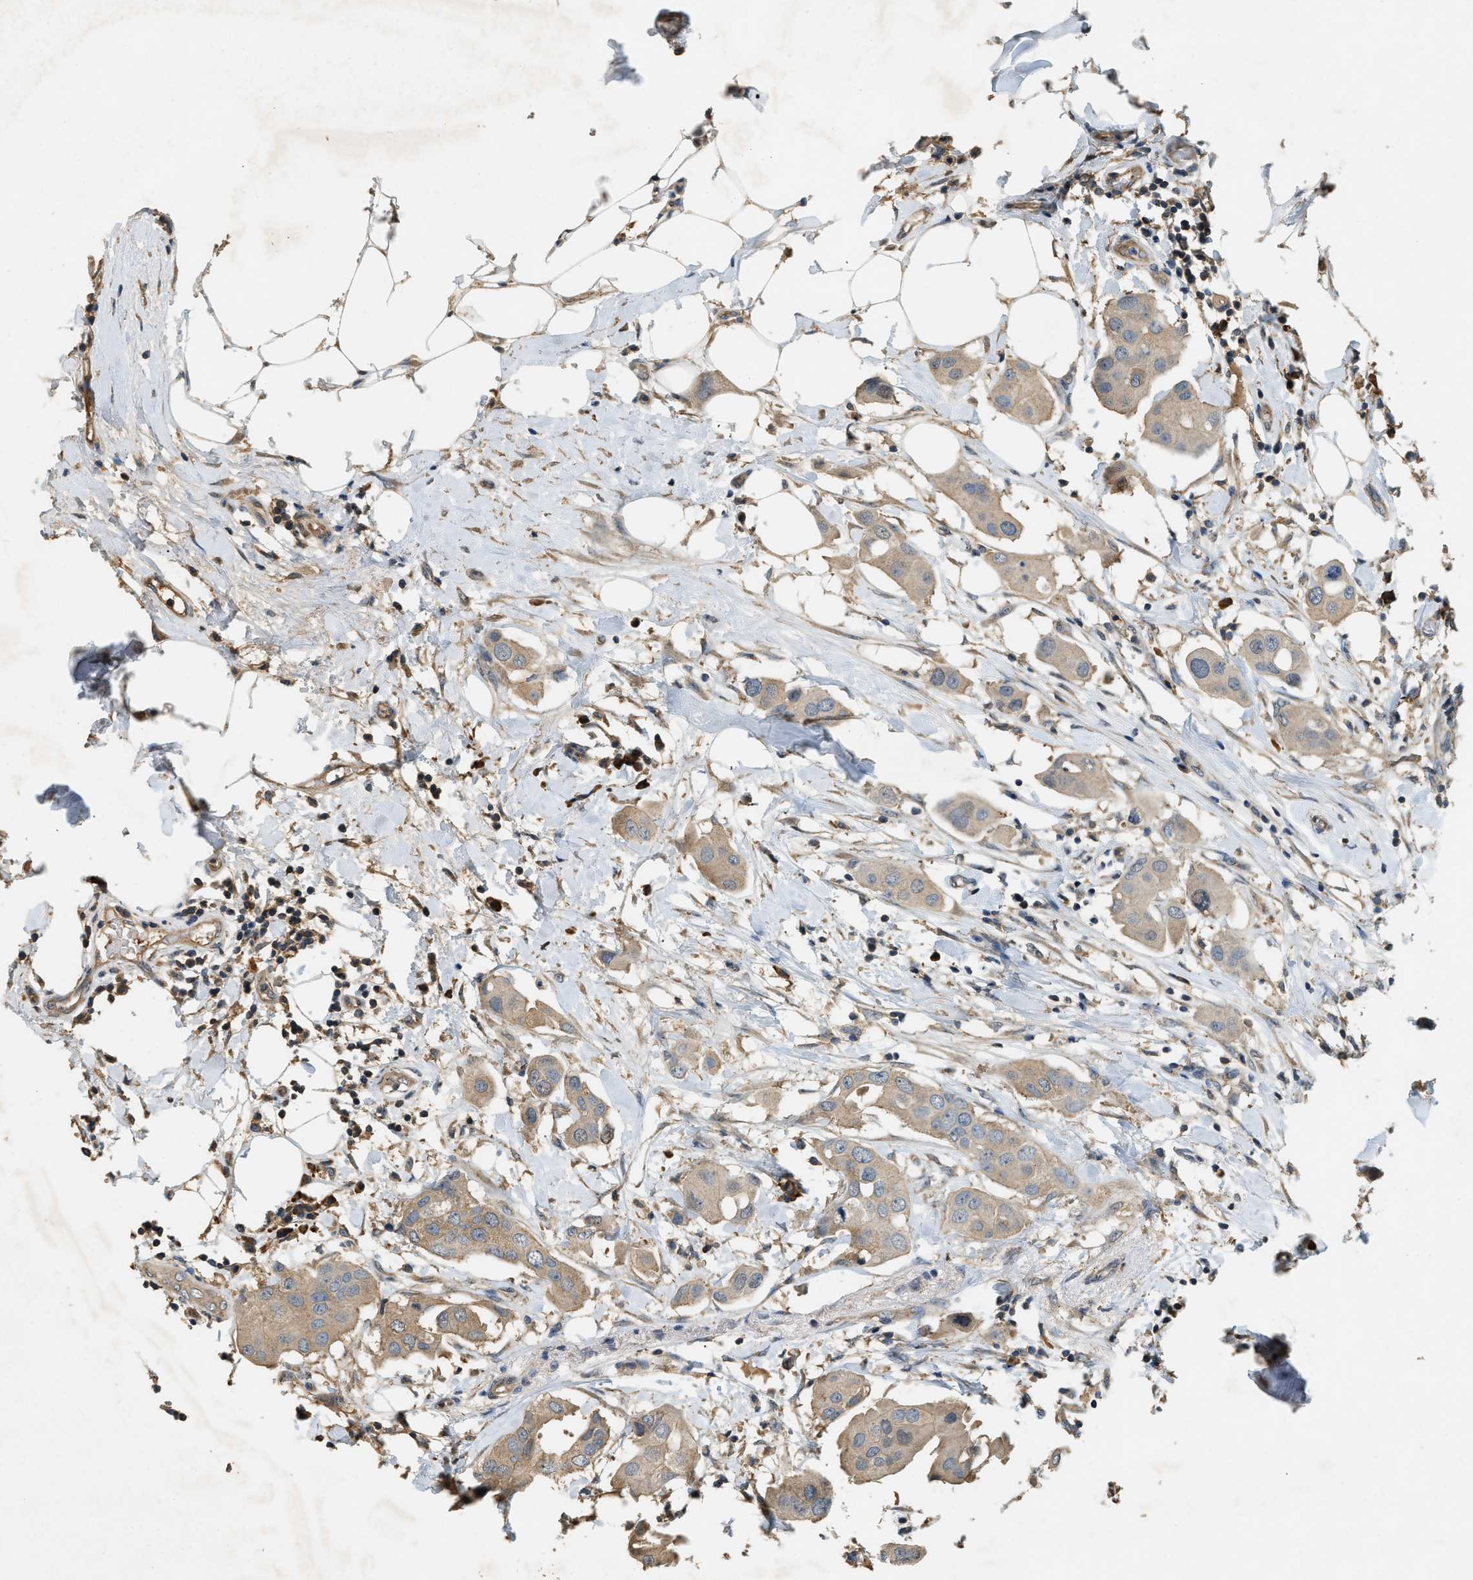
{"staining": {"intensity": "weak", "quantity": ">75%", "location": "cytoplasmic/membranous"}, "tissue": "breast cancer", "cell_type": "Tumor cells", "image_type": "cancer", "snomed": [{"axis": "morphology", "description": "Duct carcinoma"}, {"axis": "topography", "description": "Breast"}], "caption": "The photomicrograph displays staining of infiltrating ductal carcinoma (breast), revealing weak cytoplasmic/membranous protein staining (brown color) within tumor cells.", "gene": "CFLAR", "patient": {"sex": "female", "age": 40}}